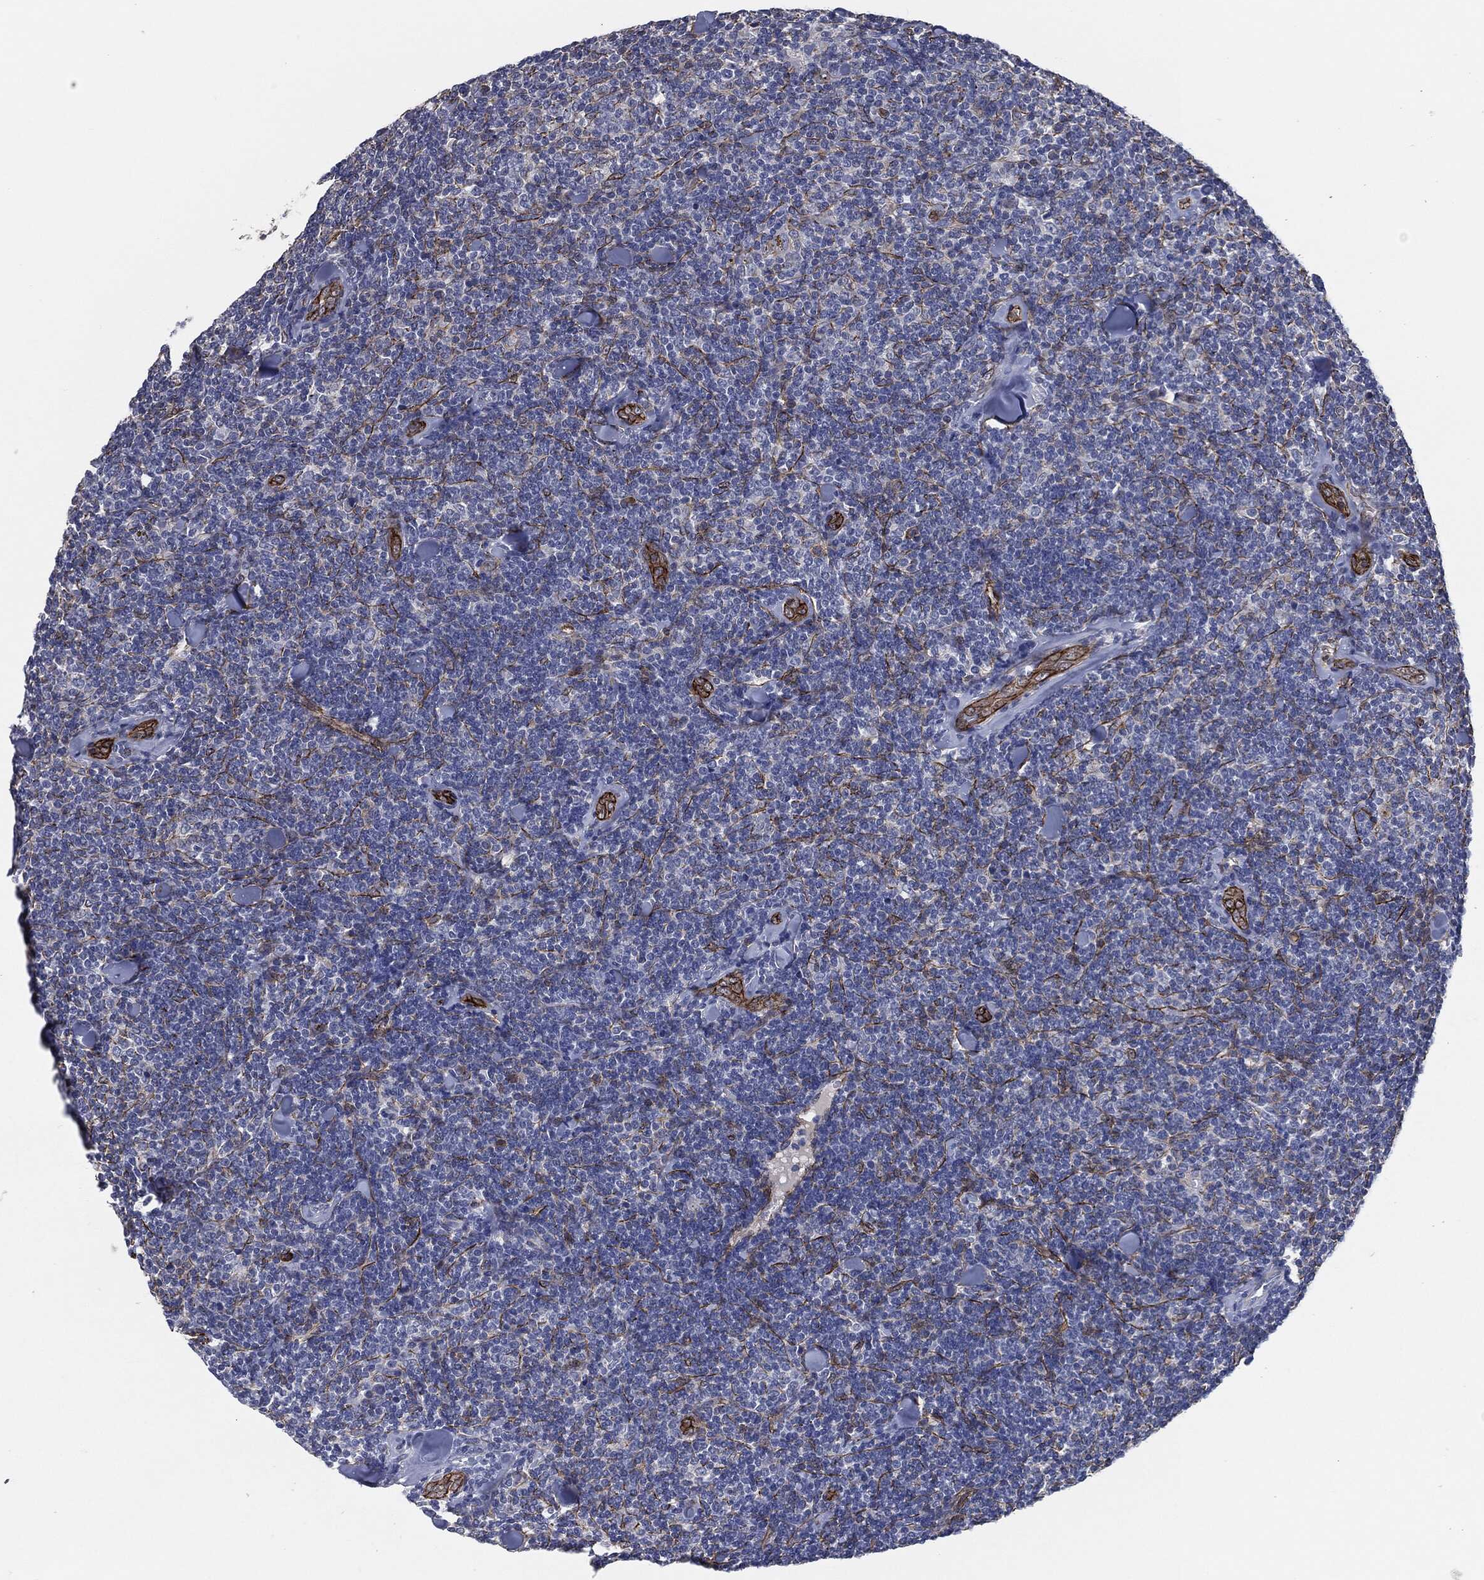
{"staining": {"intensity": "negative", "quantity": "none", "location": "none"}, "tissue": "lymphoma", "cell_type": "Tumor cells", "image_type": "cancer", "snomed": [{"axis": "morphology", "description": "Malignant lymphoma, non-Hodgkin's type, Low grade"}, {"axis": "topography", "description": "Lymph node"}], "caption": "Immunohistochemical staining of malignant lymphoma, non-Hodgkin's type (low-grade) reveals no significant staining in tumor cells.", "gene": "SVIL", "patient": {"sex": "female", "age": 56}}